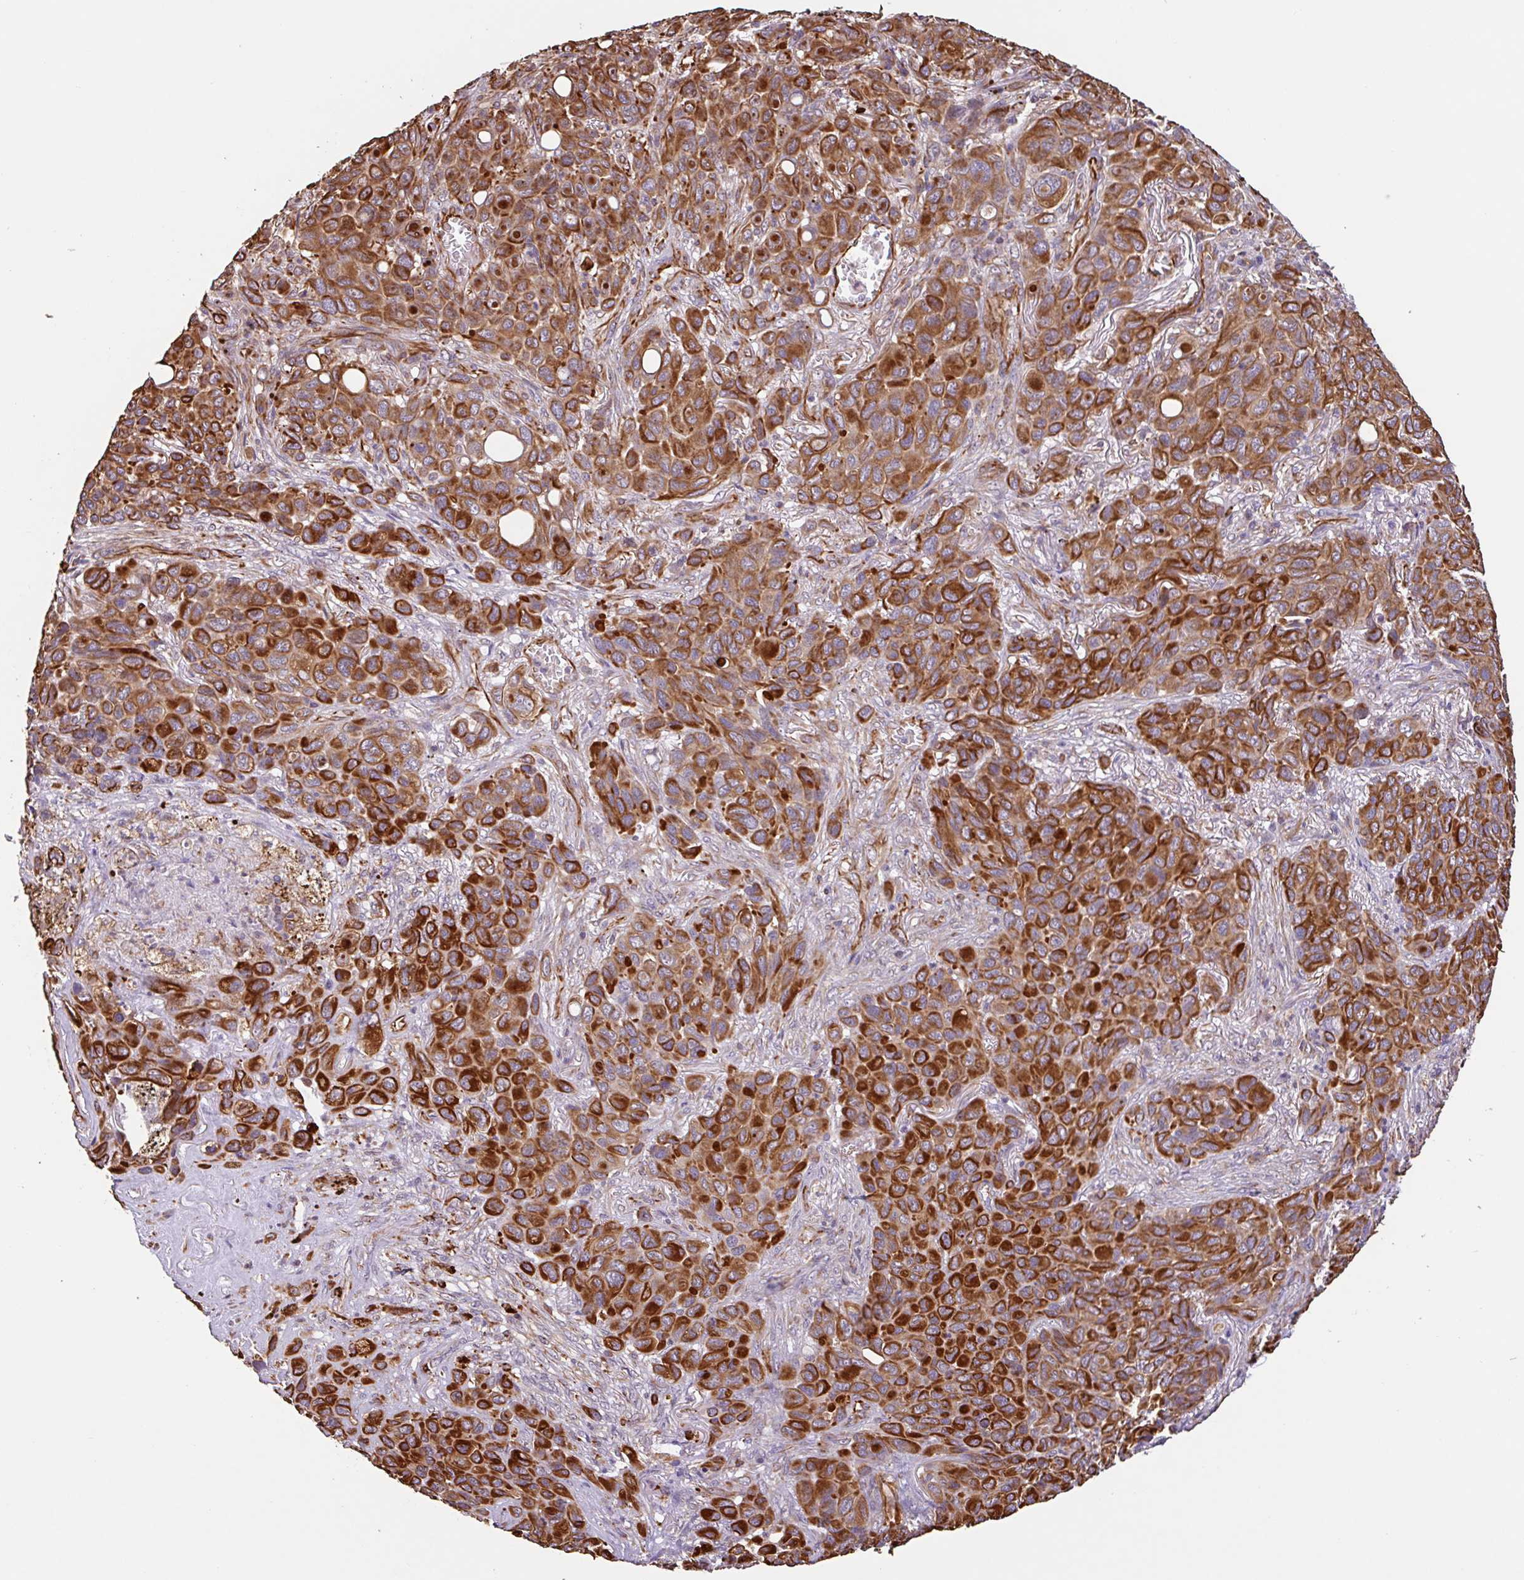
{"staining": {"intensity": "strong", "quantity": ">75%", "location": "cytoplasmic/membranous"}, "tissue": "melanoma", "cell_type": "Tumor cells", "image_type": "cancer", "snomed": [{"axis": "morphology", "description": "Malignant melanoma, Metastatic site"}, {"axis": "topography", "description": "Lung"}], "caption": "Immunohistochemistry (IHC) (DAB) staining of malignant melanoma (metastatic site) shows strong cytoplasmic/membranous protein positivity in about >75% of tumor cells.", "gene": "ZNF790", "patient": {"sex": "male", "age": 48}}